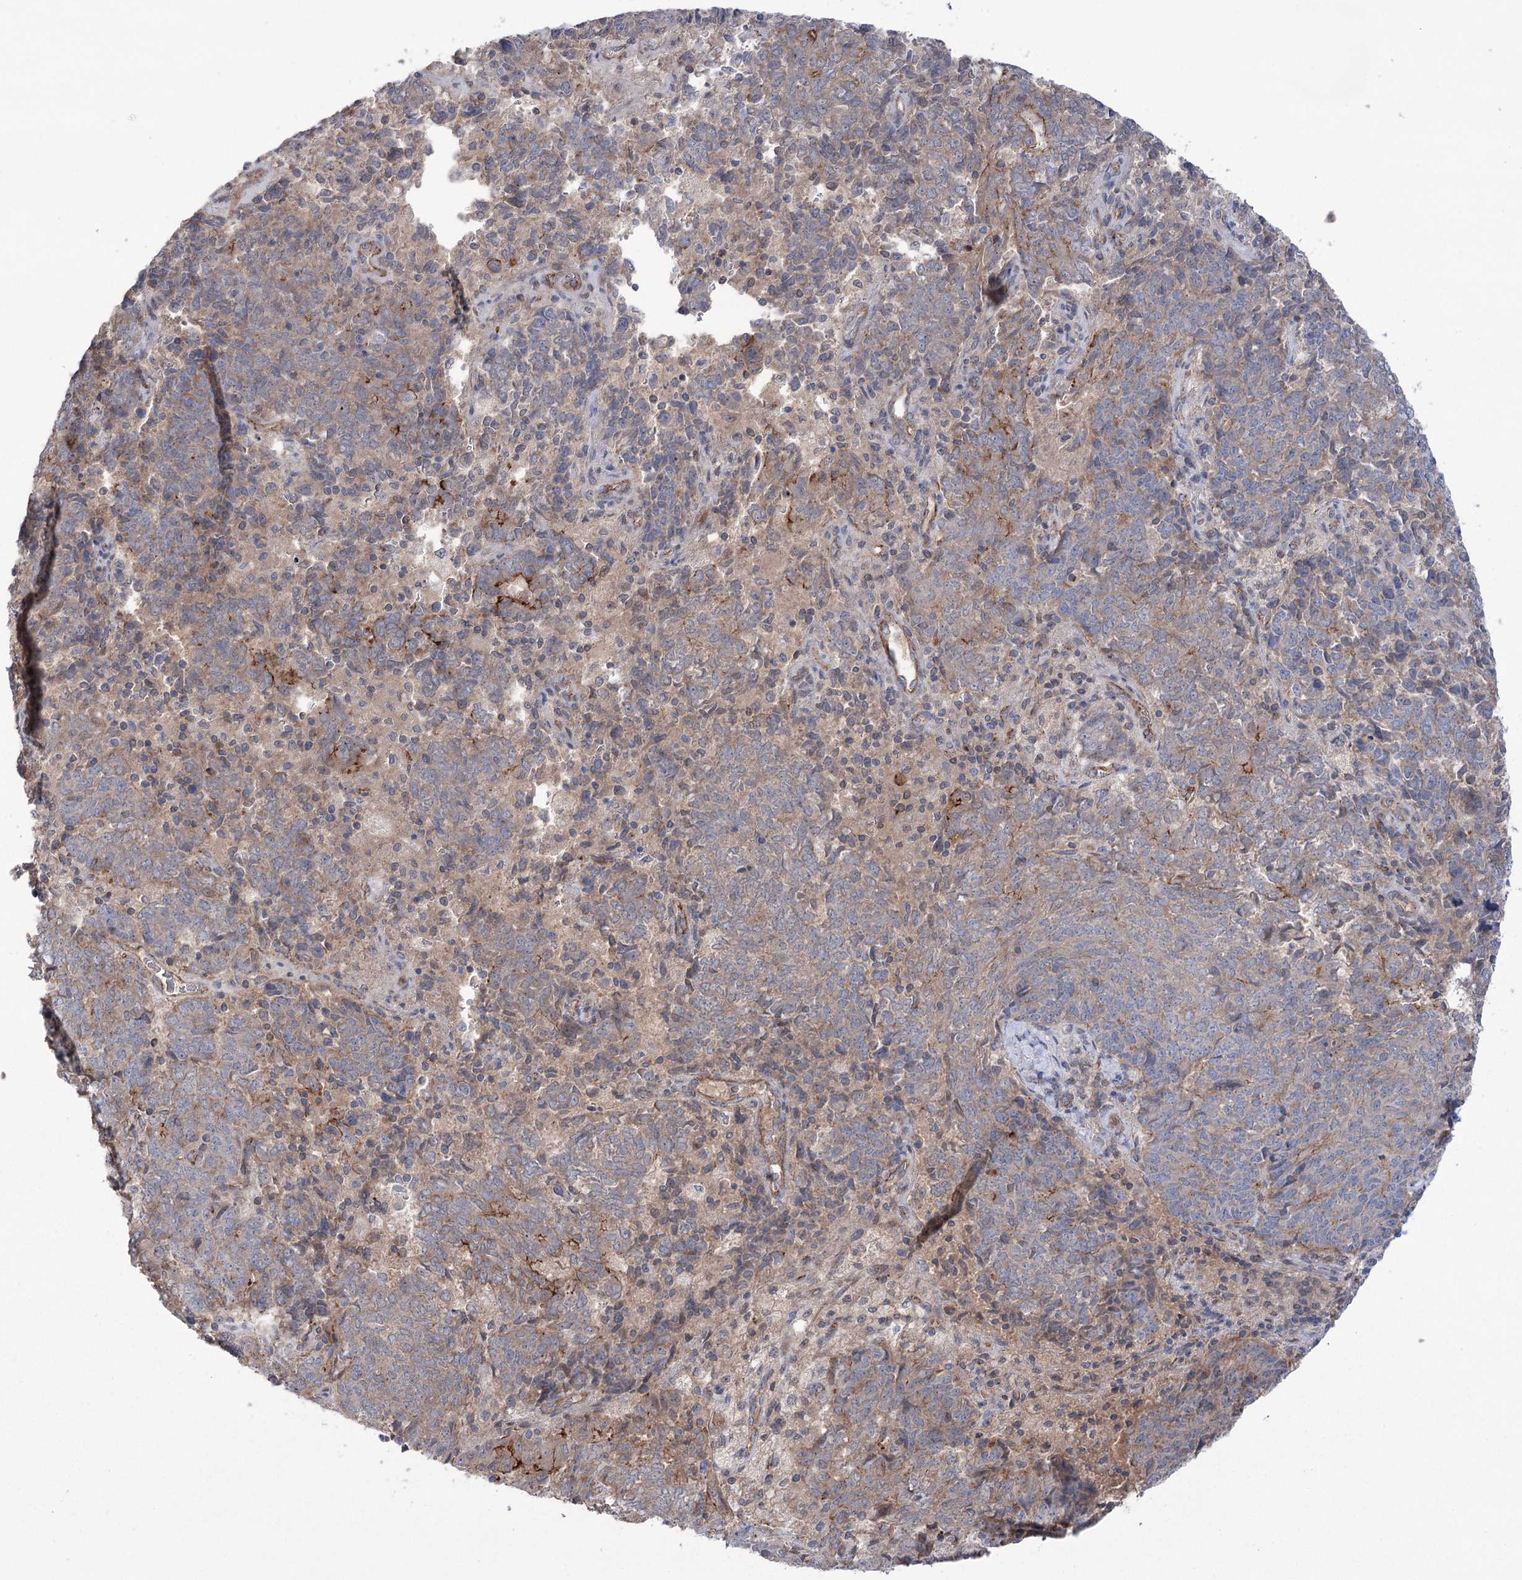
{"staining": {"intensity": "weak", "quantity": "<25%", "location": "cytoplasmic/membranous"}, "tissue": "endometrial cancer", "cell_type": "Tumor cells", "image_type": "cancer", "snomed": [{"axis": "morphology", "description": "Adenocarcinoma, NOS"}, {"axis": "topography", "description": "Endometrium"}], "caption": "Immunohistochemistry (IHC) image of neoplastic tissue: human endometrial cancer stained with DAB (3,3'-diaminobenzidine) shows no significant protein expression in tumor cells.", "gene": "TRIM71", "patient": {"sex": "female", "age": 80}}